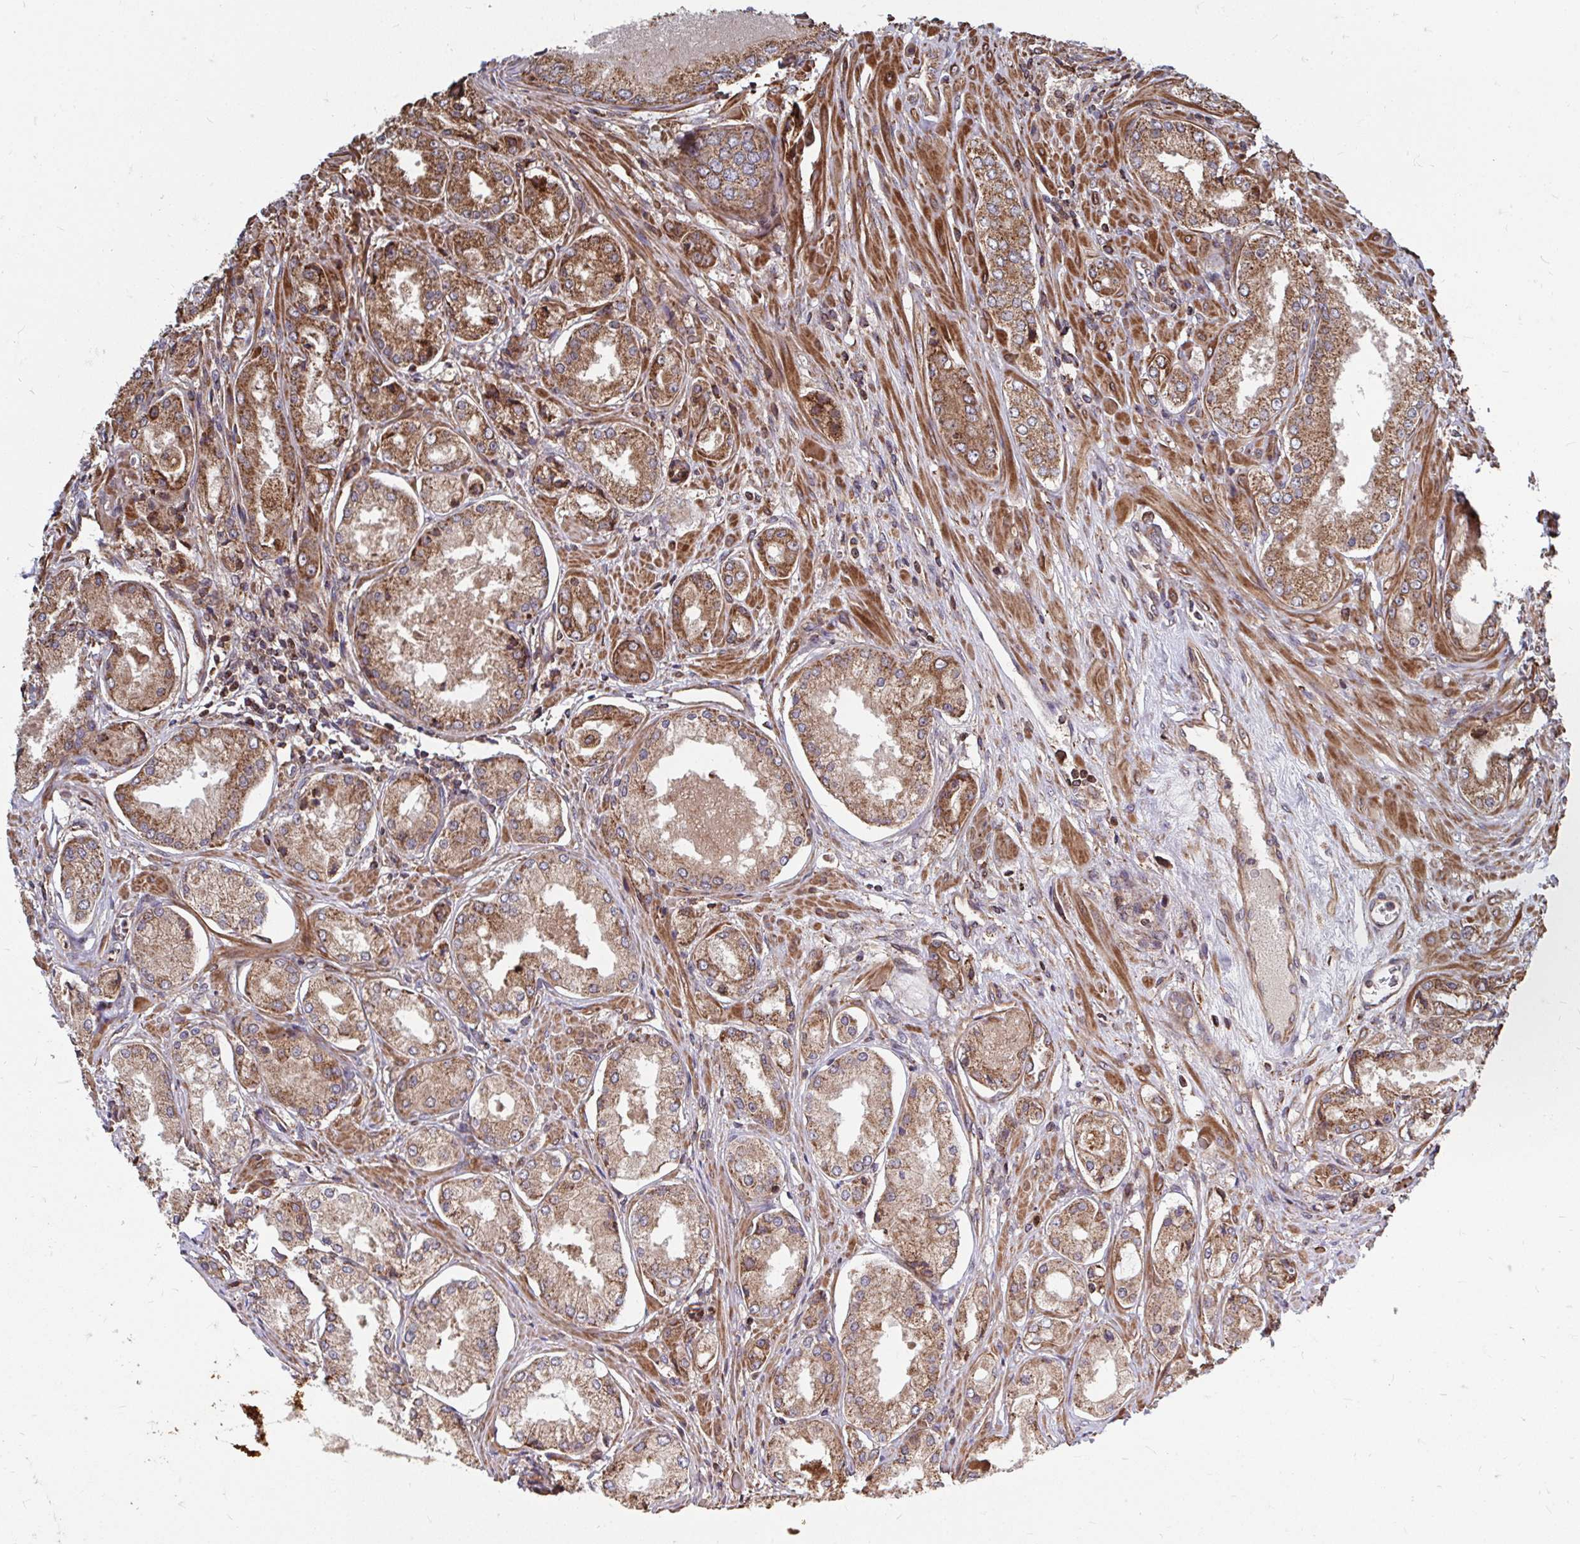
{"staining": {"intensity": "moderate", "quantity": ">75%", "location": "cytoplasmic/membranous"}, "tissue": "prostate cancer", "cell_type": "Tumor cells", "image_type": "cancer", "snomed": [{"axis": "morphology", "description": "Adenocarcinoma, Low grade"}, {"axis": "topography", "description": "Prostate"}], "caption": "Immunohistochemical staining of prostate cancer exhibits medium levels of moderate cytoplasmic/membranous positivity in approximately >75% of tumor cells. (DAB IHC, brown staining for protein, blue staining for nuclei).", "gene": "FAM89A", "patient": {"sex": "male", "age": 68}}